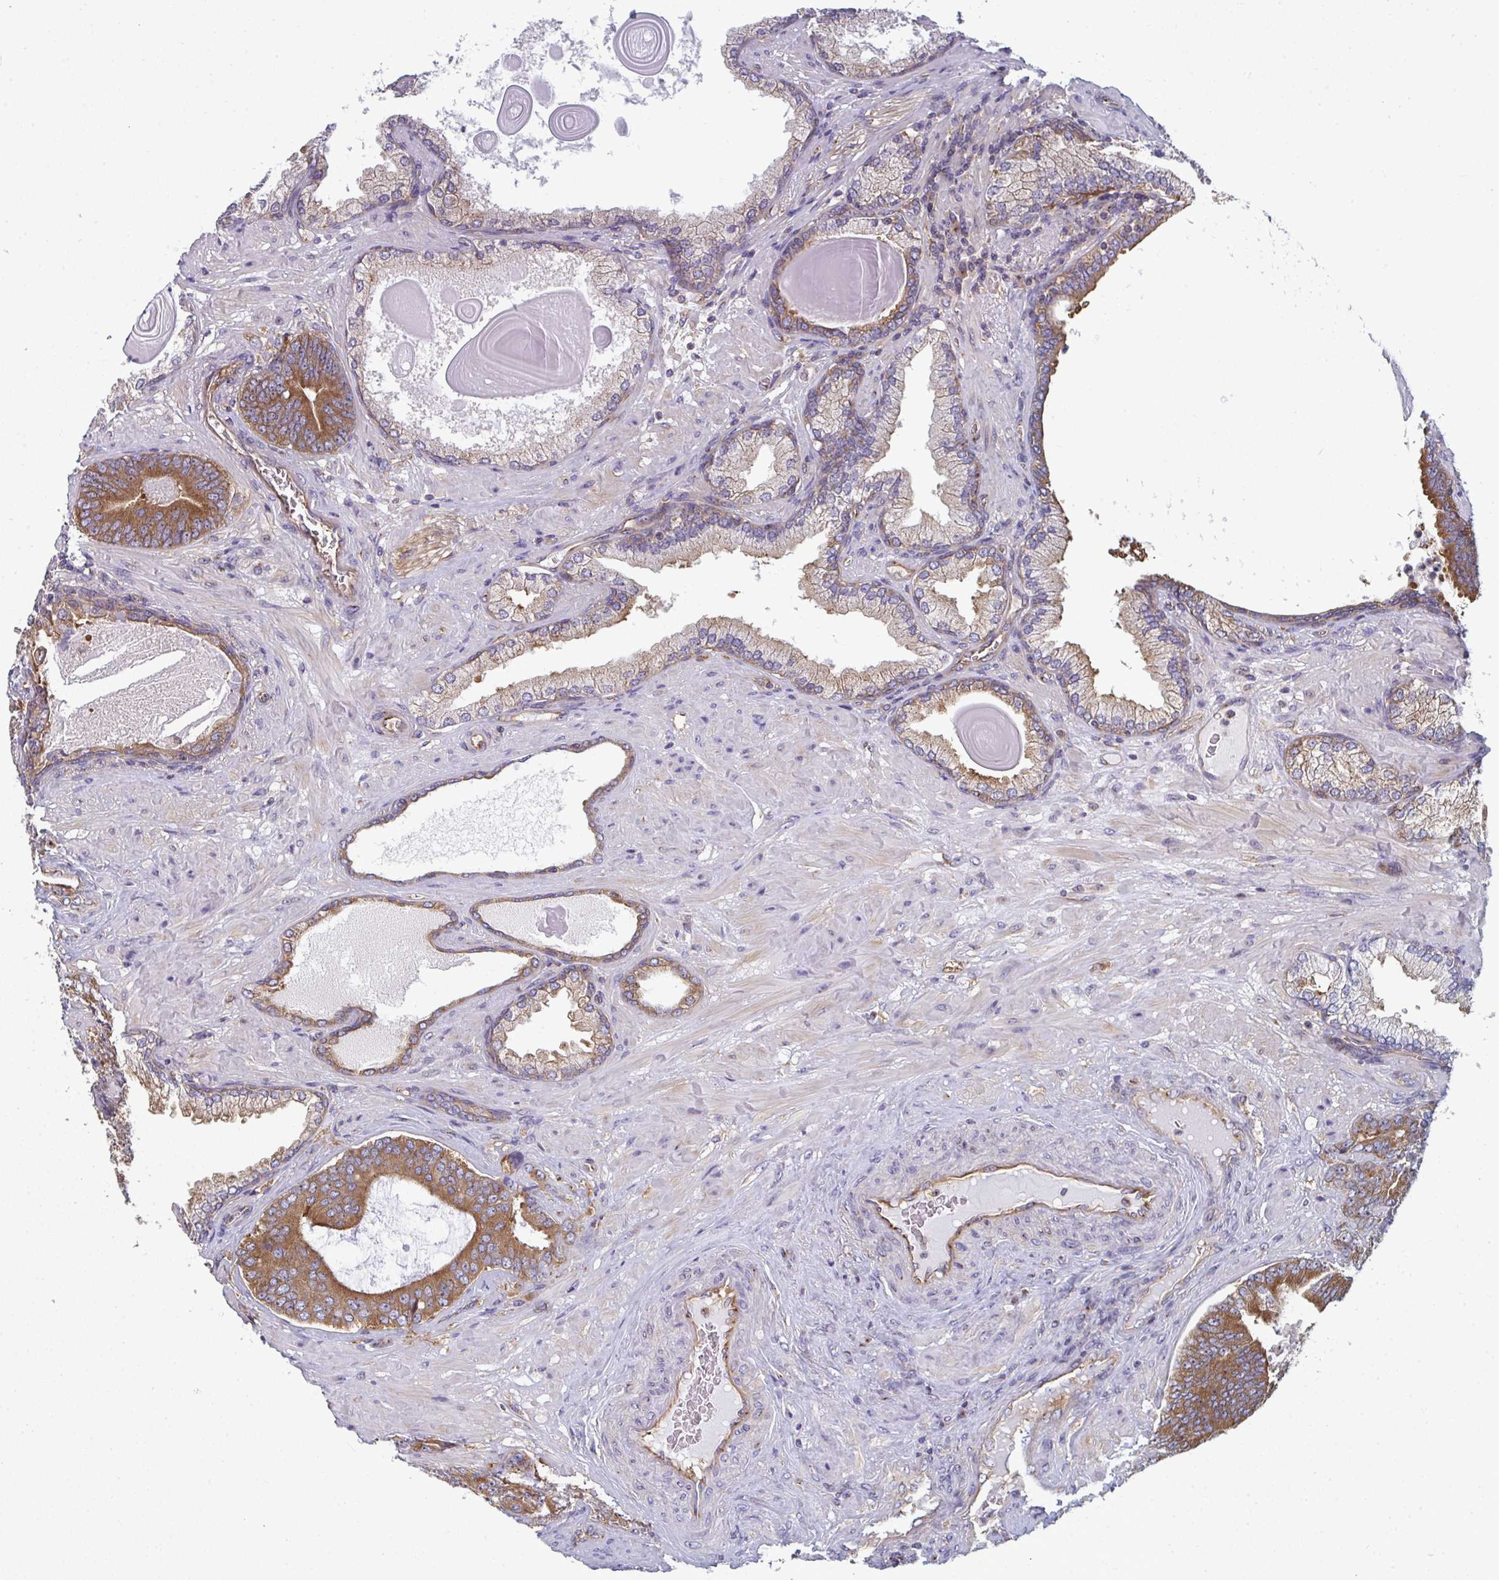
{"staining": {"intensity": "strong", "quantity": ">75%", "location": "cytoplasmic/membranous"}, "tissue": "prostate cancer", "cell_type": "Tumor cells", "image_type": "cancer", "snomed": [{"axis": "morphology", "description": "Adenocarcinoma, High grade"}, {"axis": "topography", "description": "Prostate"}], "caption": "Prostate cancer stained with a brown dye reveals strong cytoplasmic/membranous positive positivity in about >75% of tumor cells.", "gene": "DYNC1I2", "patient": {"sex": "male", "age": 62}}